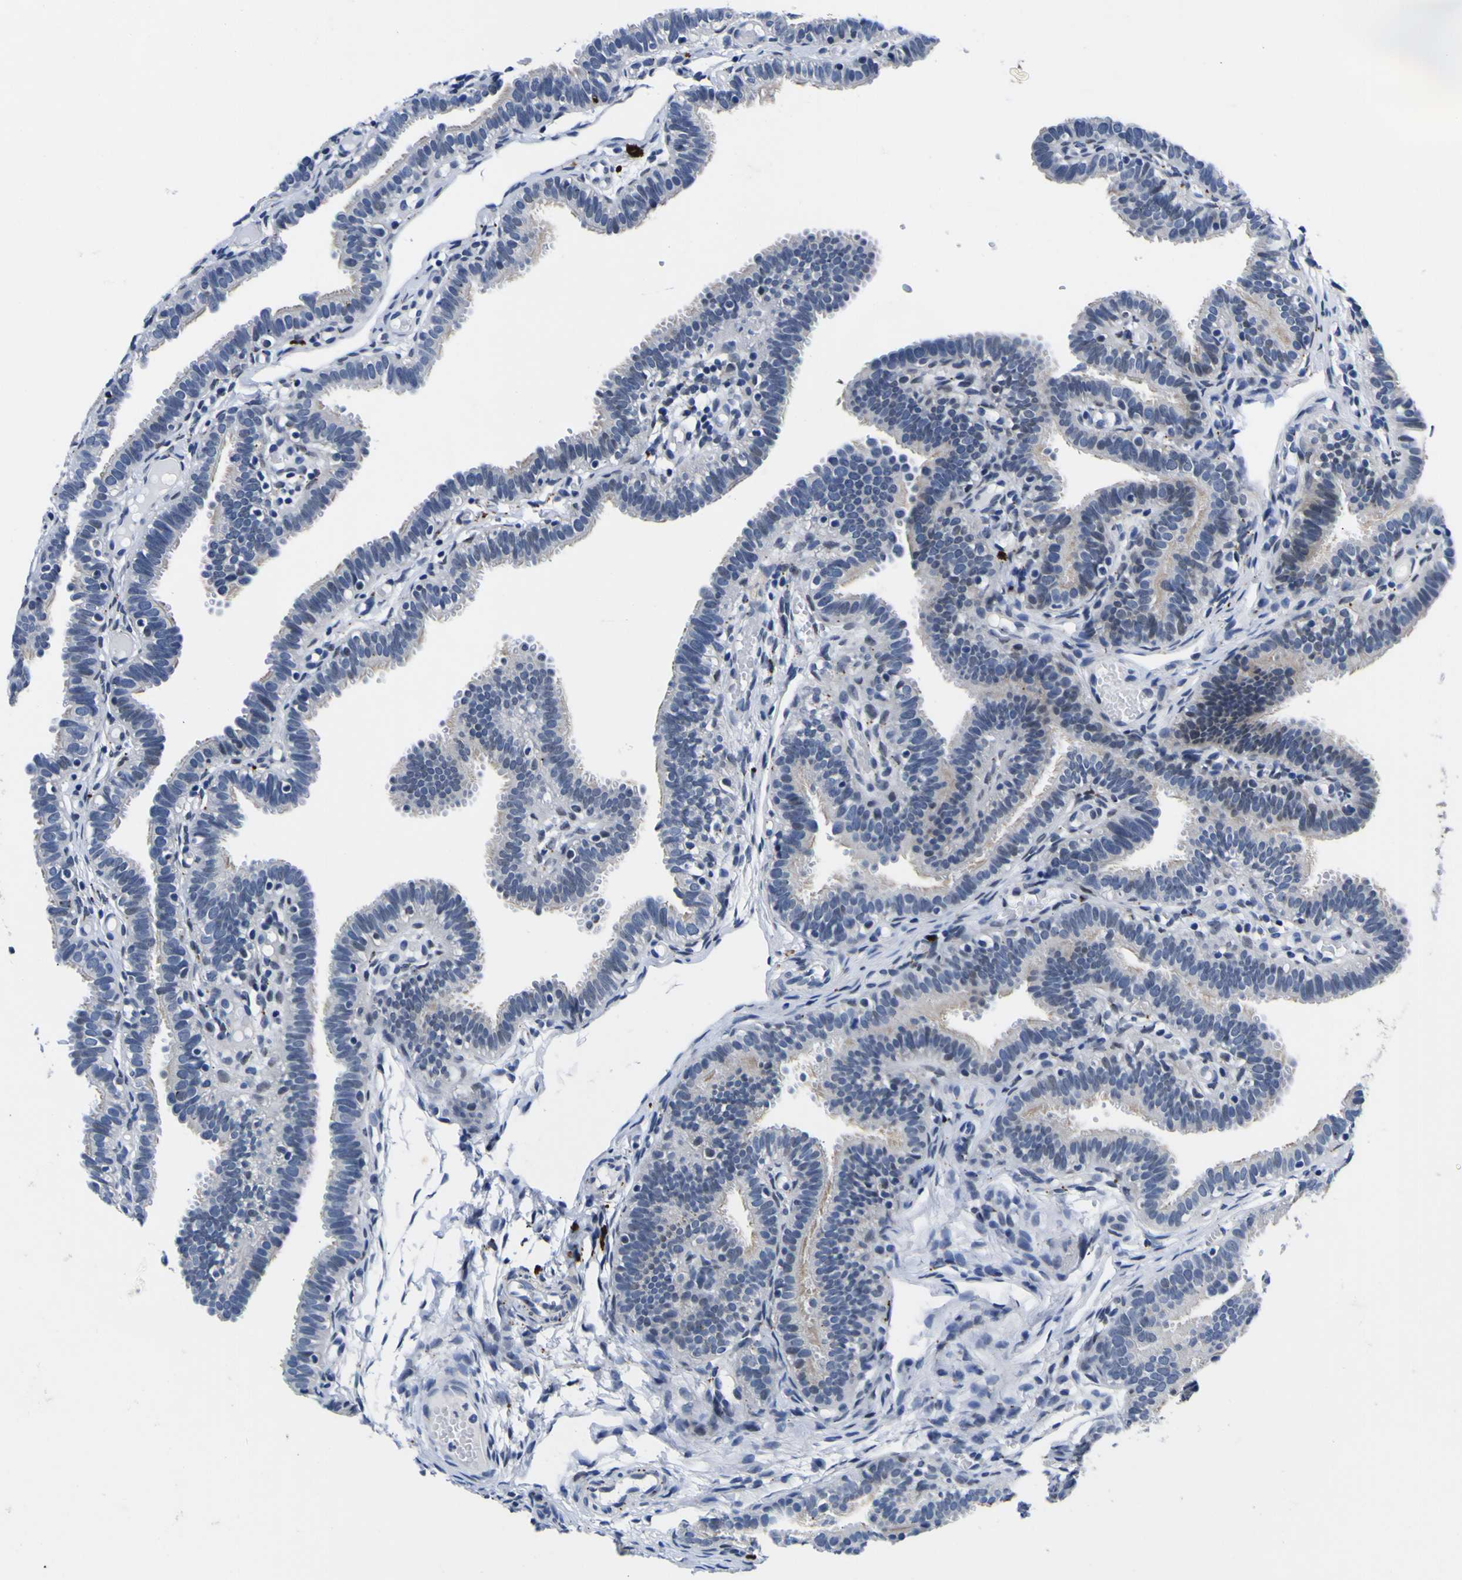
{"staining": {"intensity": "negative", "quantity": "none", "location": "none"}, "tissue": "fallopian tube", "cell_type": "Glandular cells", "image_type": "normal", "snomed": [{"axis": "morphology", "description": "Normal tissue, NOS"}, {"axis": "topography", "description": "Fallopian tube"}, {"axis": "topography", "description": "Placenta"}], "caption": "Immunohistochemistry of unremarkable fallopian tube demonstrates no staining in glandular cells.", "gene": "IGFLR1", "patient": {"sex": "female", "age": 34}}